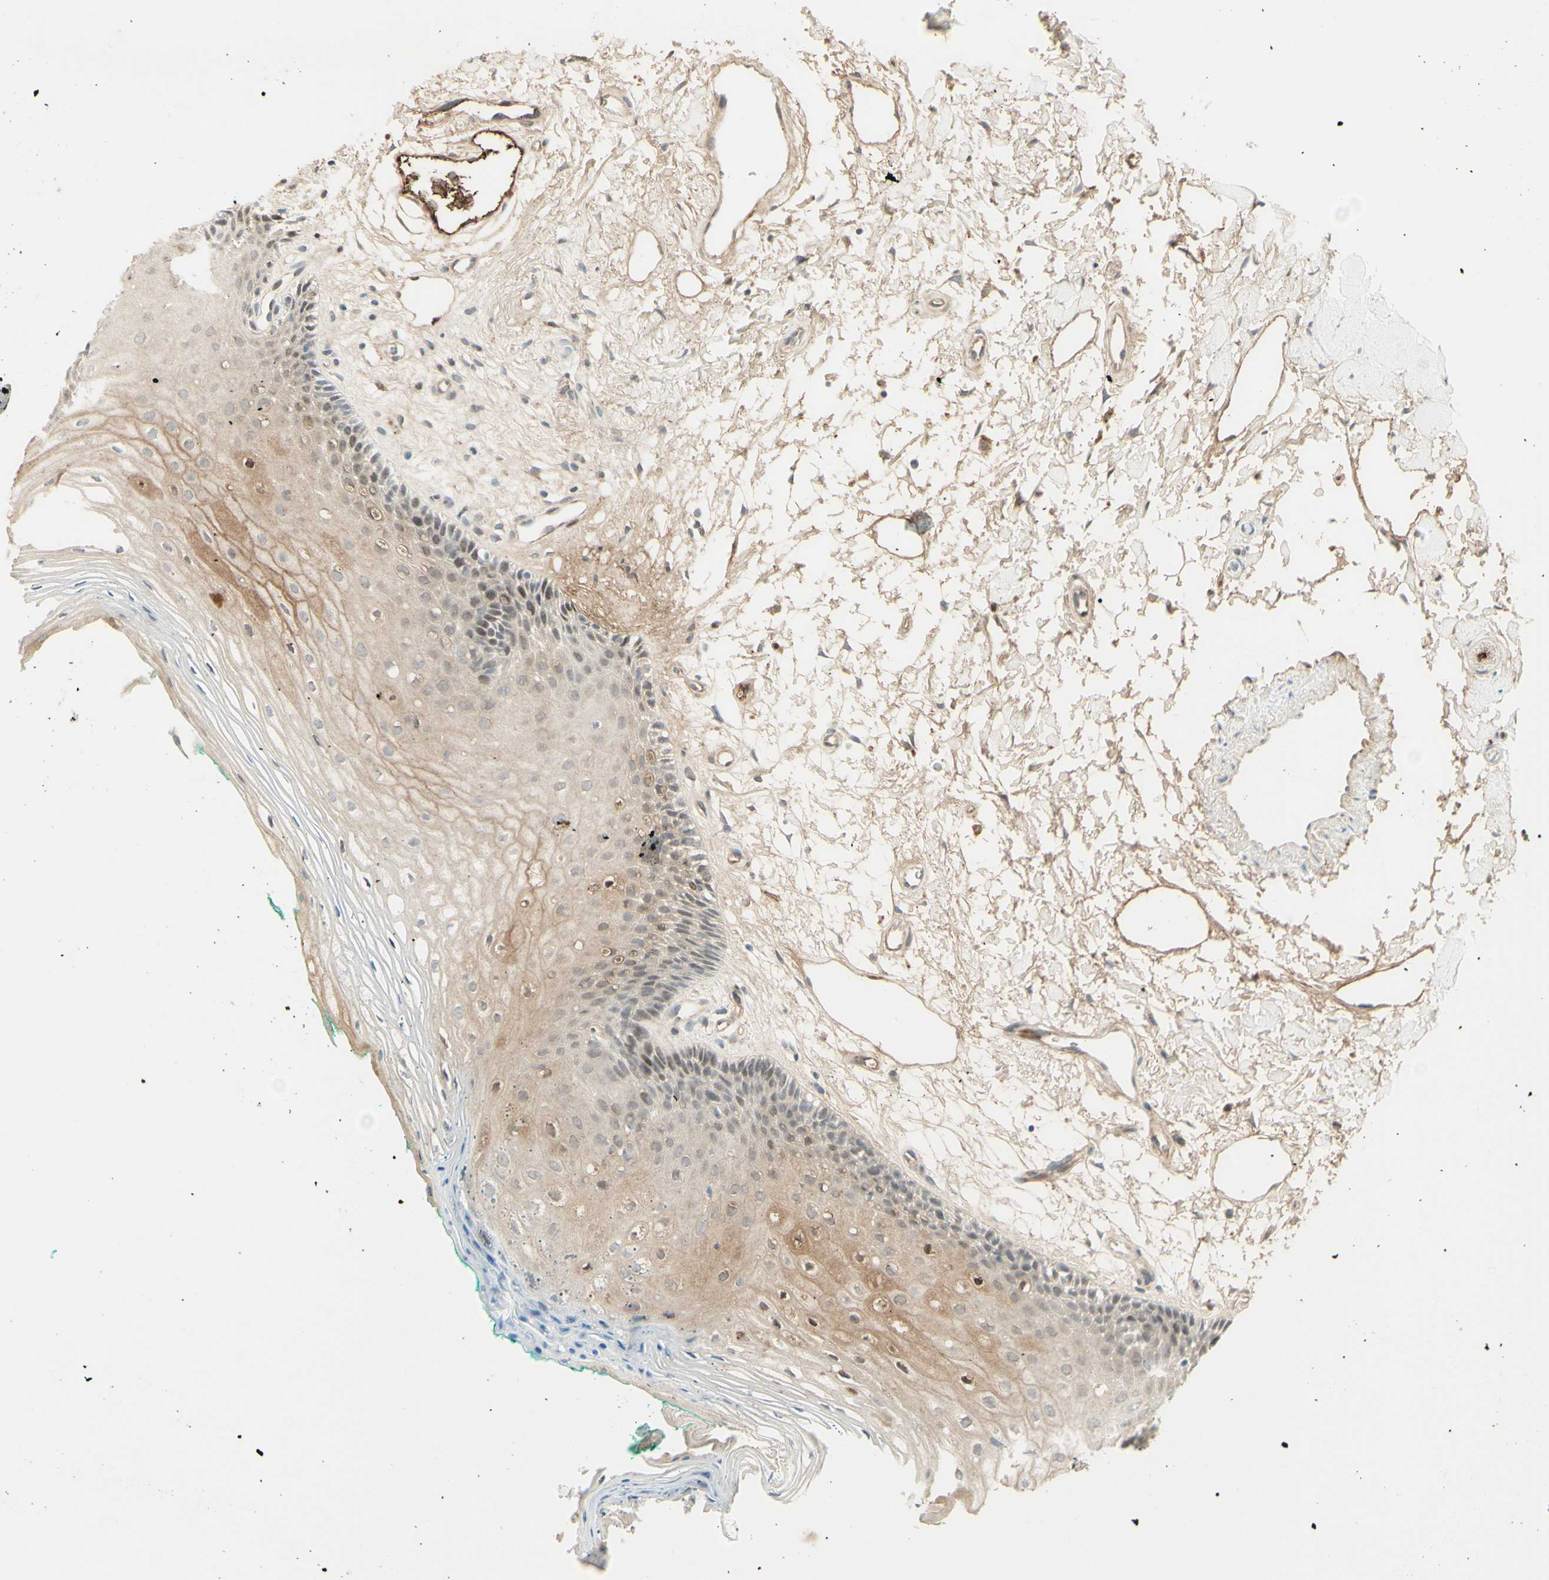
{"staining": {"intensity": "weak", "quantity": "<25%", "location": "cytoplasmic/membranous"}, "tissue": "oral mucosa", "cell_type": "Squamous epithelial cells", "image_type": "normal", "snomed": [{"axis": "morphology", "description": "Normal tissue, NOS"}, {"axis": "topography", "description": "Skeletal muscle"}, {"axis": "topography", "description": "Oral tissue"}, {"axis": "topography", "description": "Peripheral nerve tissue"}], "caption": "Protein analysis of normal oral mucosa shows no significant expression in squamous epithelial cells. (Immunohistochemistry (ihc), brightfield microscopy, high magnification).", "gene": "ANGPT2", "patient": {"sex": "female", "age": 84}}